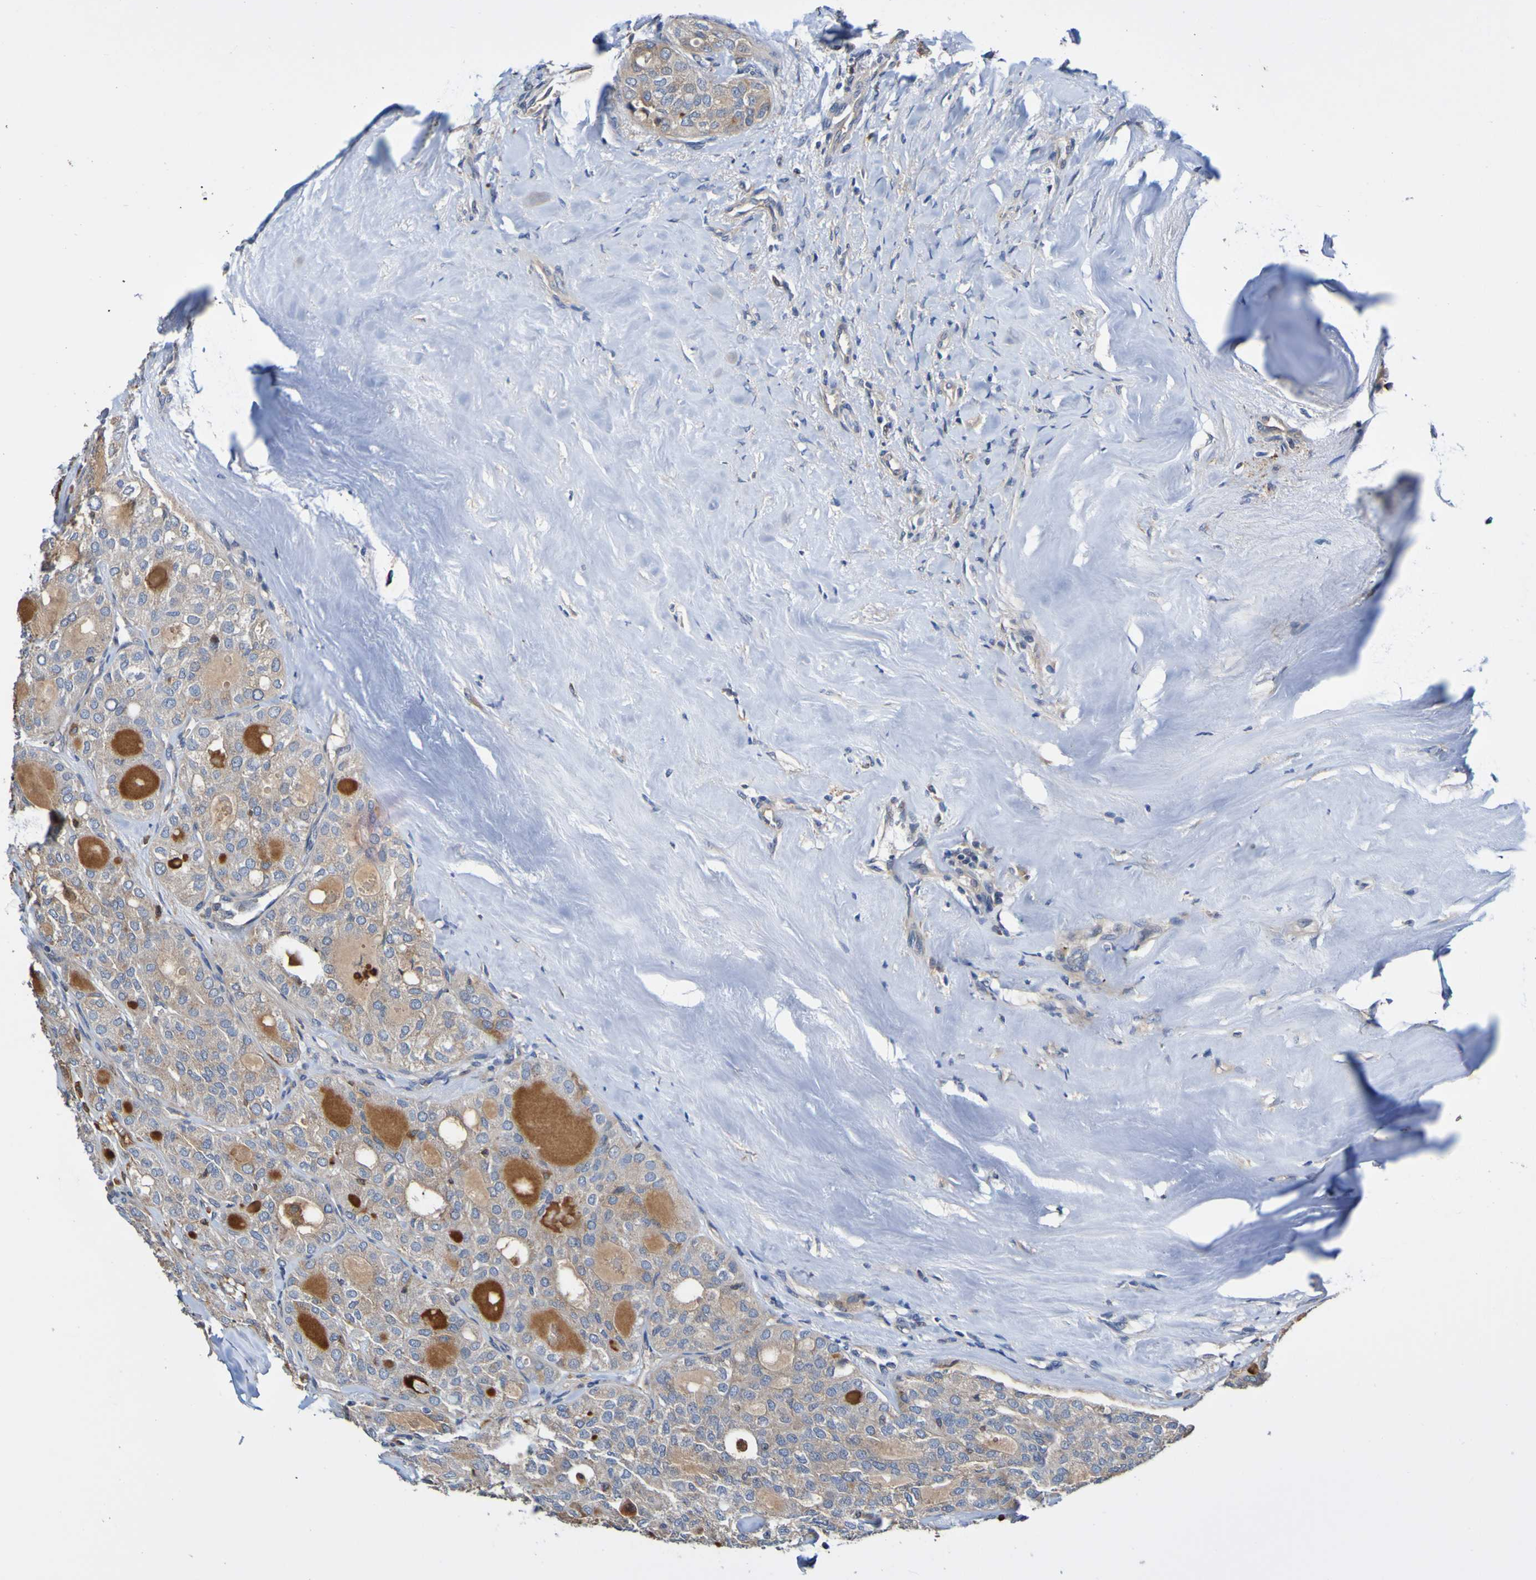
{"staining": {"intensity": "moderate", "quantity": ">75%", "location": "cytoplasmic/membranous"}, "tissue": "thyroid cancer", "cell_type": "Tumor cells", "image_type": "cancer", "snomed": [{"axis": "morphology", "description": "Follicular adenoma carcinoma, NOS"}, {"axis": "topography", "description": "Thyroid gland"}], "caption": "Immunohistochemistry staining of thyroid cancer (follicular adenoma carcinoma), which demonstrates medium levels of moderate cytoplasmic/membranous staining in about >75% of tumor cells indicating moderate cytoplasmic/membranous protein expression. The staining was performed using DAB (3,3'-diaminobenzidine) (brown) for protein detection and nuclei were counterstained in hematoxylin (blue).", "gene": "METAP2", "patient": {"sex": "male", "age": 75}}